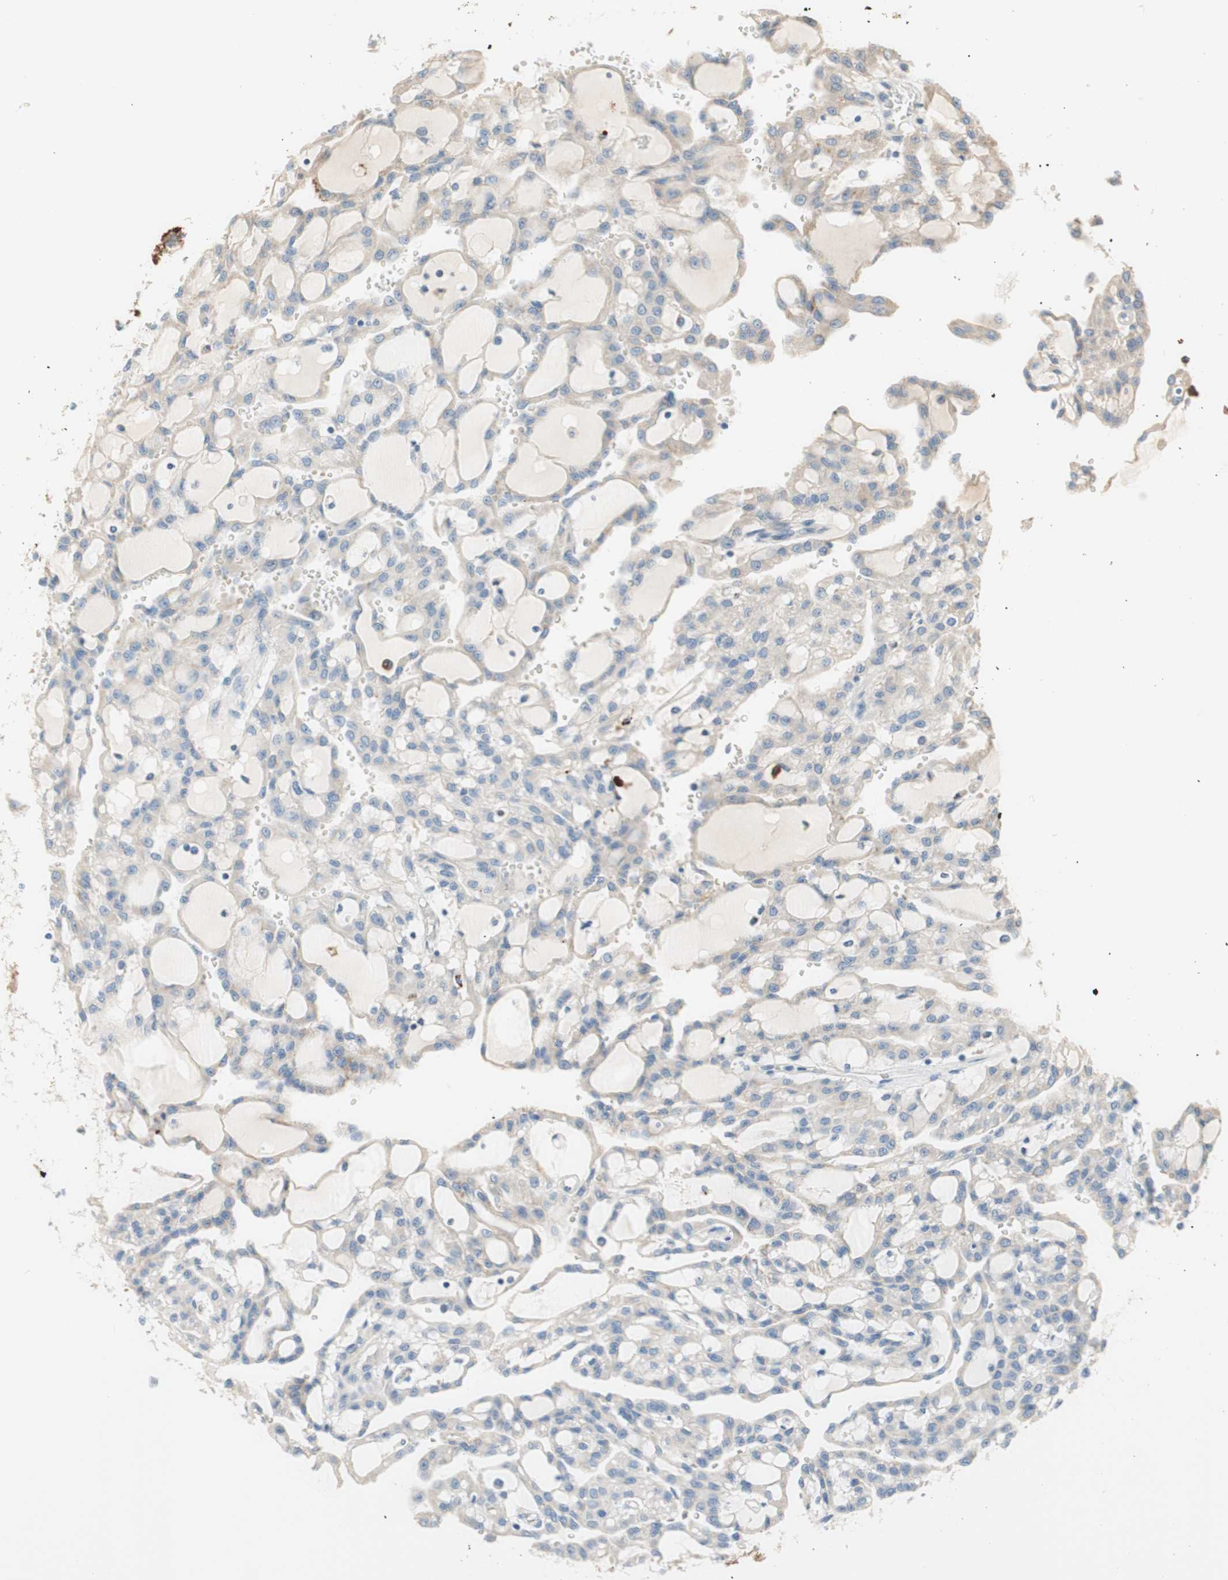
{"staining": {"intensity": "weak", "quantity": ">75%", "location": "cytoplasmic/membranous"}, "tissue": "renal cancer", "cell_type": "Tumor cells", "image_type": "cancer", "snomed": [{"axis": "morphology", "description": "Adenocarcinoma, NOS"}, {"axis": "topography", "description": "Kidney"}], "caption": "Immunohistochemistry (IHC) histopathology image of neoplastic tissue: human renal adenocarcinoma stained using immunohistochemistry reveals low levels of weak protein expression localized specifically in the cytoplasmic/membranous of tumor cells, appearing as a cytoplasmic/membranous brown color.", "gene": "PTPN21", "patient": {"sex": "male", "age": 63}}